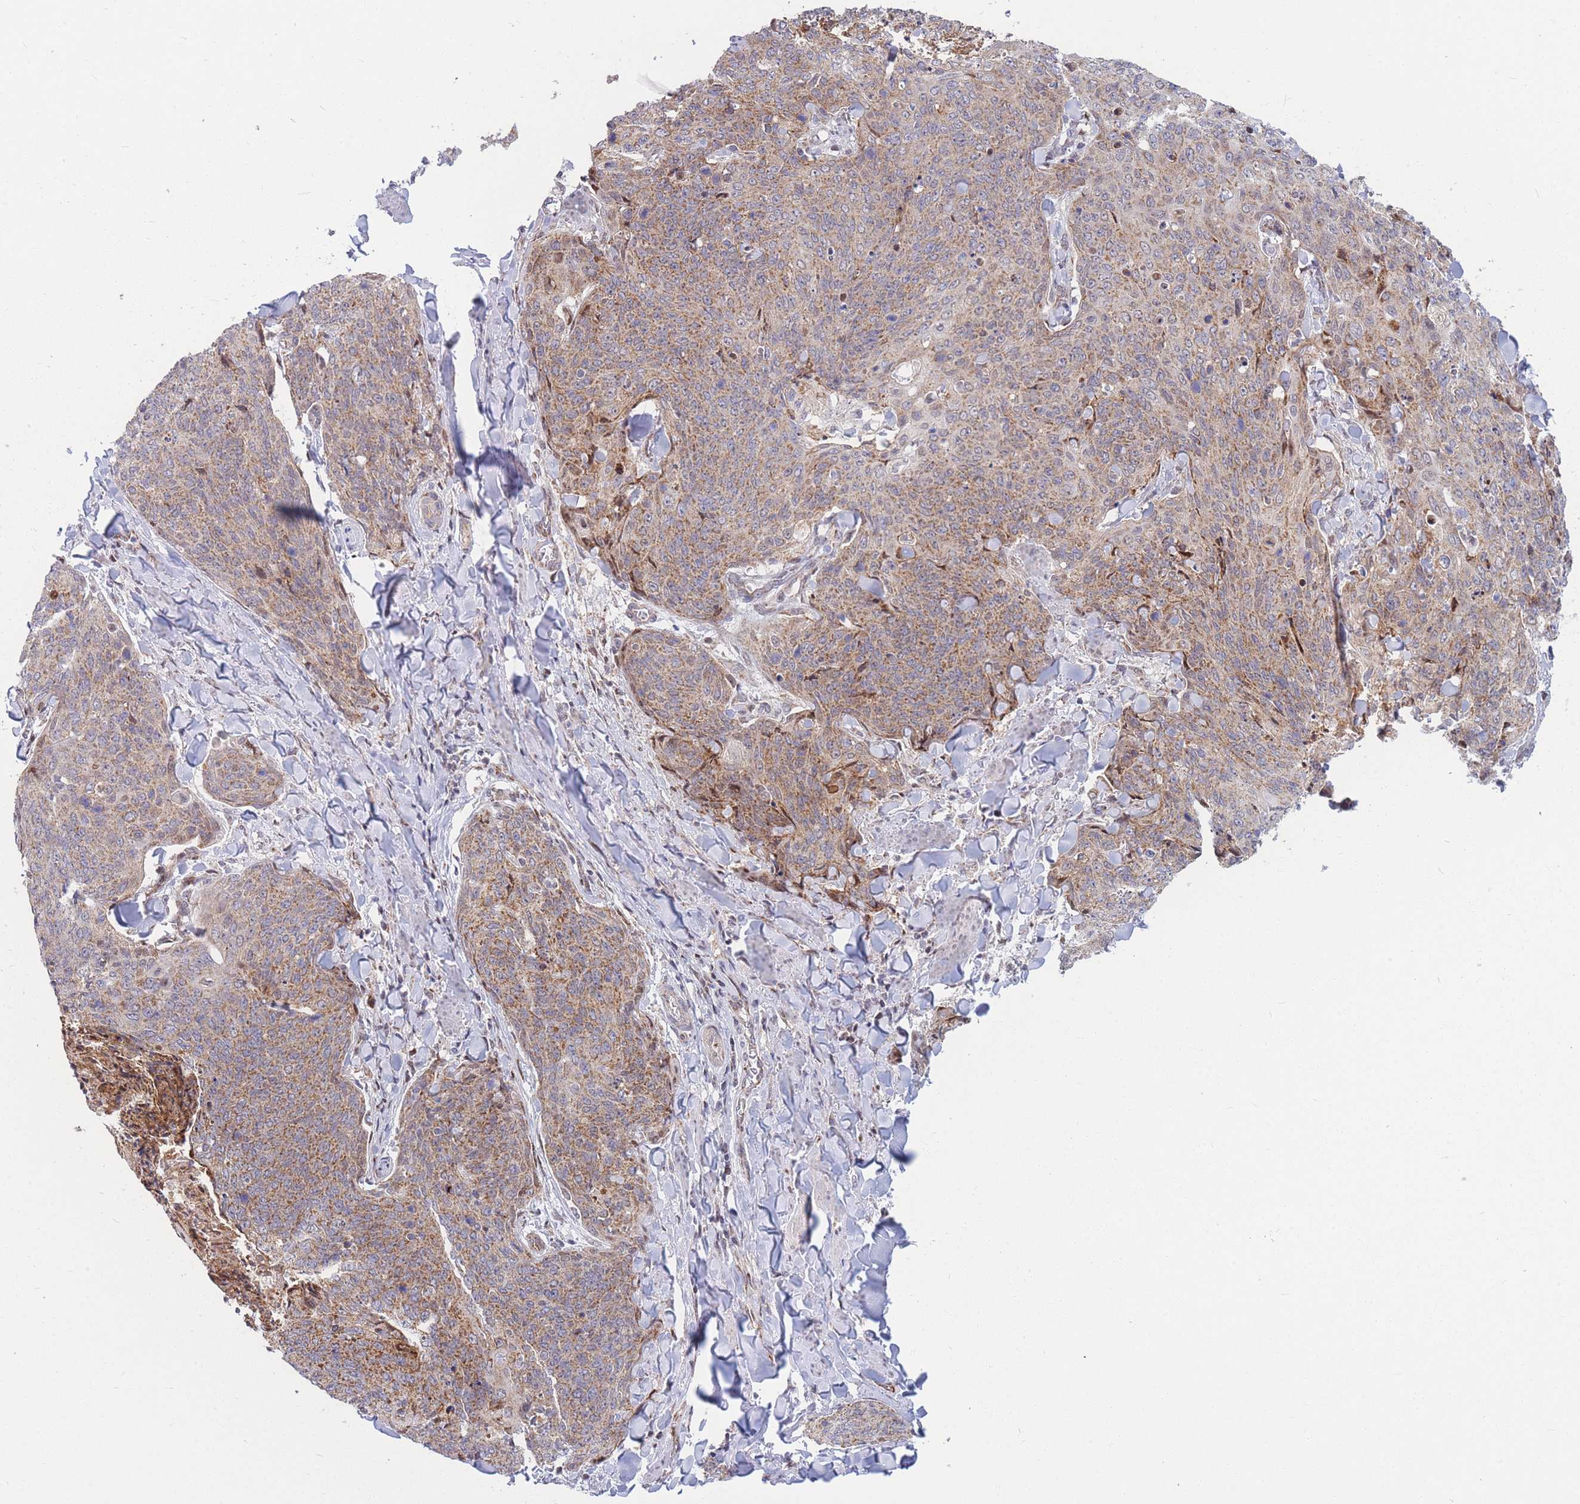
{"staining": {"intensity": "moderate", "quantity": ">75%", "location": "cytoplasmic/membranous"}, "tissue": "skin cancer", "cell_type": "Tumor cells", "image_type": "cancer", "snomed": [{"axis": "morphology", "description": "Squamous cell carcinoma, NOS"}, {"axis": "topography", "description": "Skin"}, {"axis": "topography", "description": "Vulva"}], "caption": "Protein analysis of skin cancer tissue shows moderate cytoplasmic/membranous positivity in about >75% of tumor cells.", "gene": "MOB4", "patient": {"sex": "female", "age": 85}}